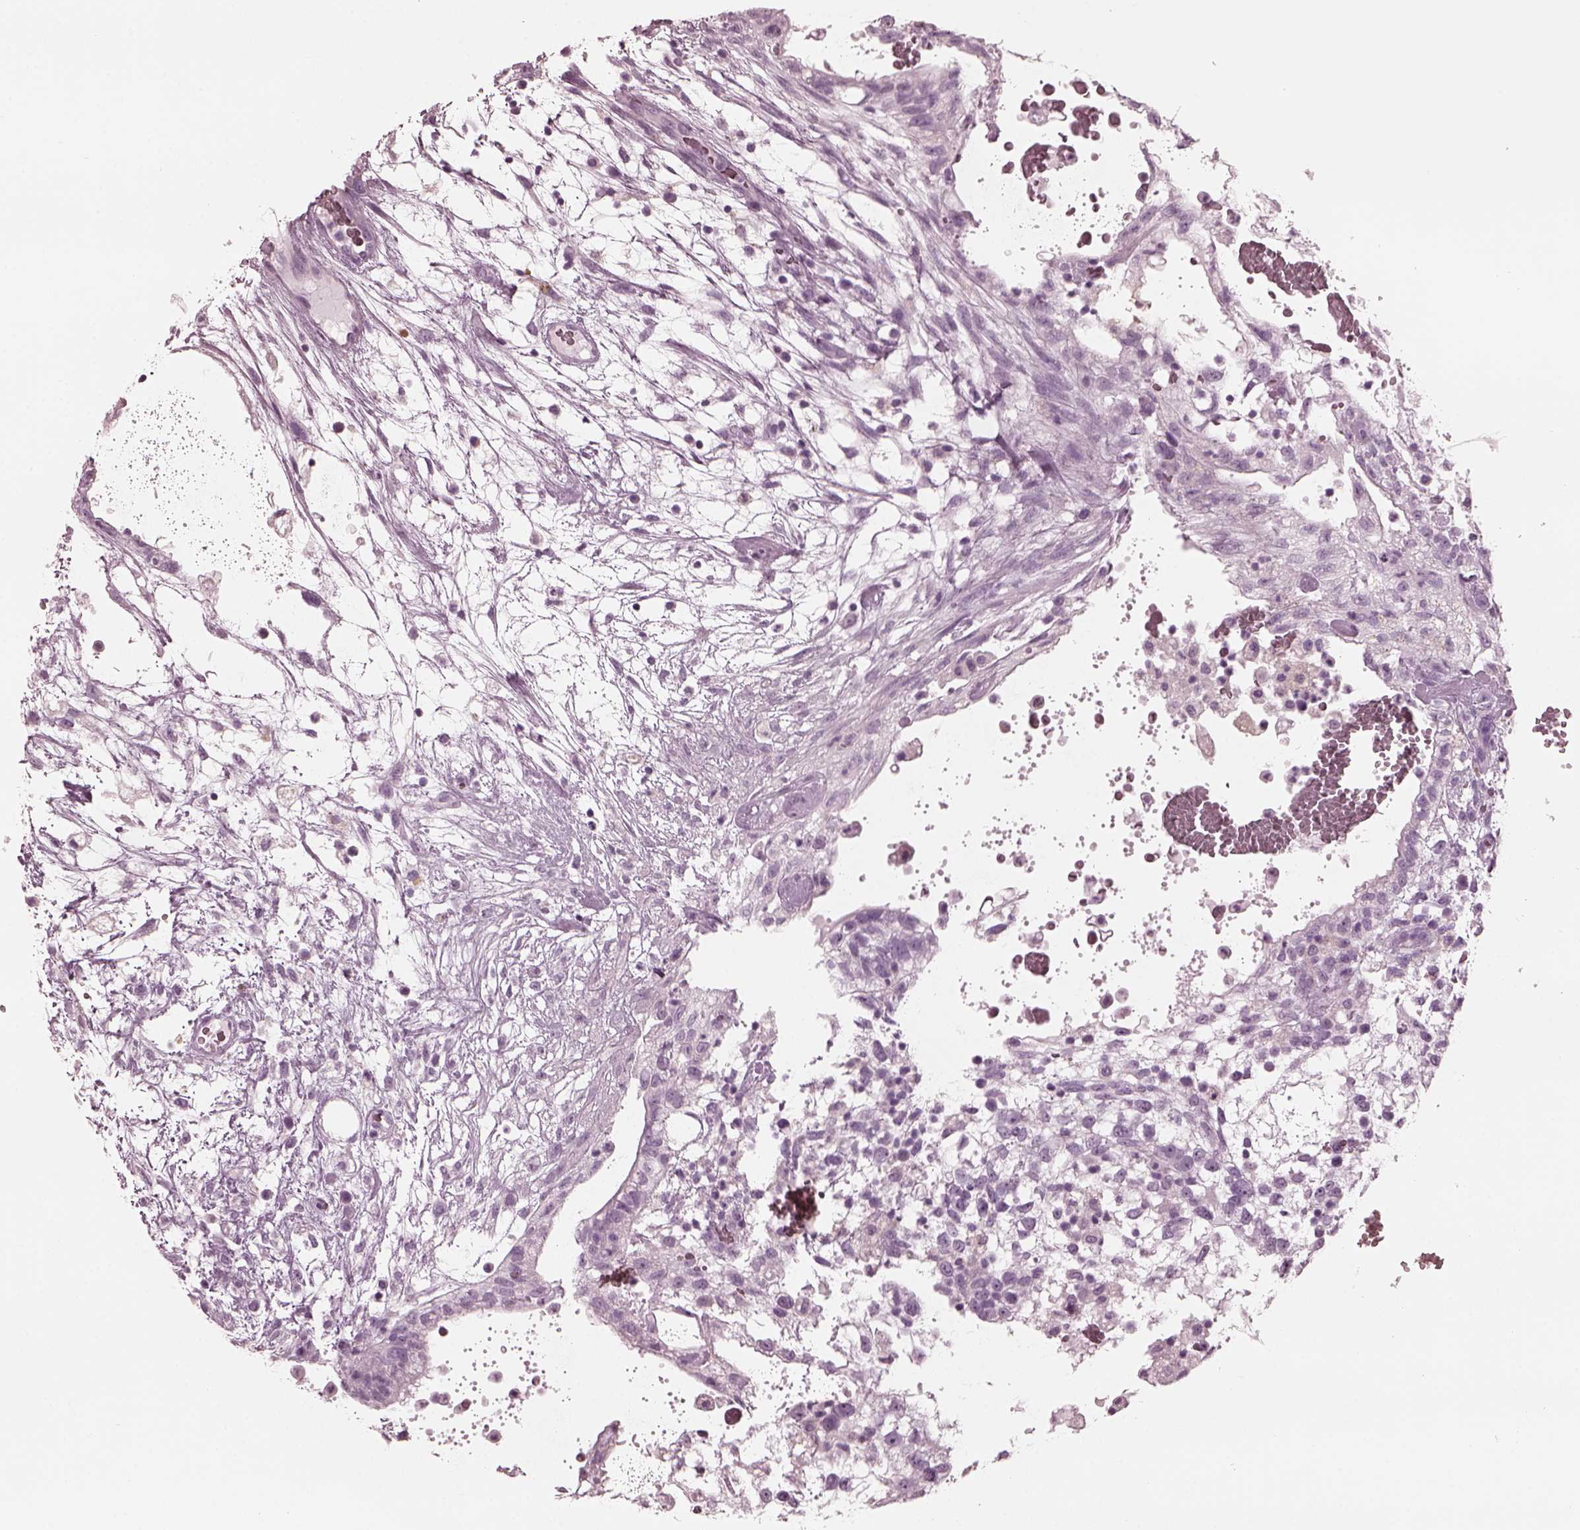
{"staining": {"intensity": "negative", "quantity": "none", "location": "none"}, "tissue": "testis cancer", "cell_type": "Tumor cells", "image_type": "cancer", "snomed": [{"axis": "morphology", "description": "Normal tissue, NOS"}, {"axis": "morphology", "description": "Carcinoma, Embryonal, NOS"}, {"axis": "topography", "description": "Testis"}], "caption": "Immunohistochemistry (IHC) photomicrograph of human testis cancer (embryonal carcinoma) stained for a protein (brown), which shows no expression in tumor cells.", "gene": "GRM6", "patient": {"sex": "male", "age": 32}}